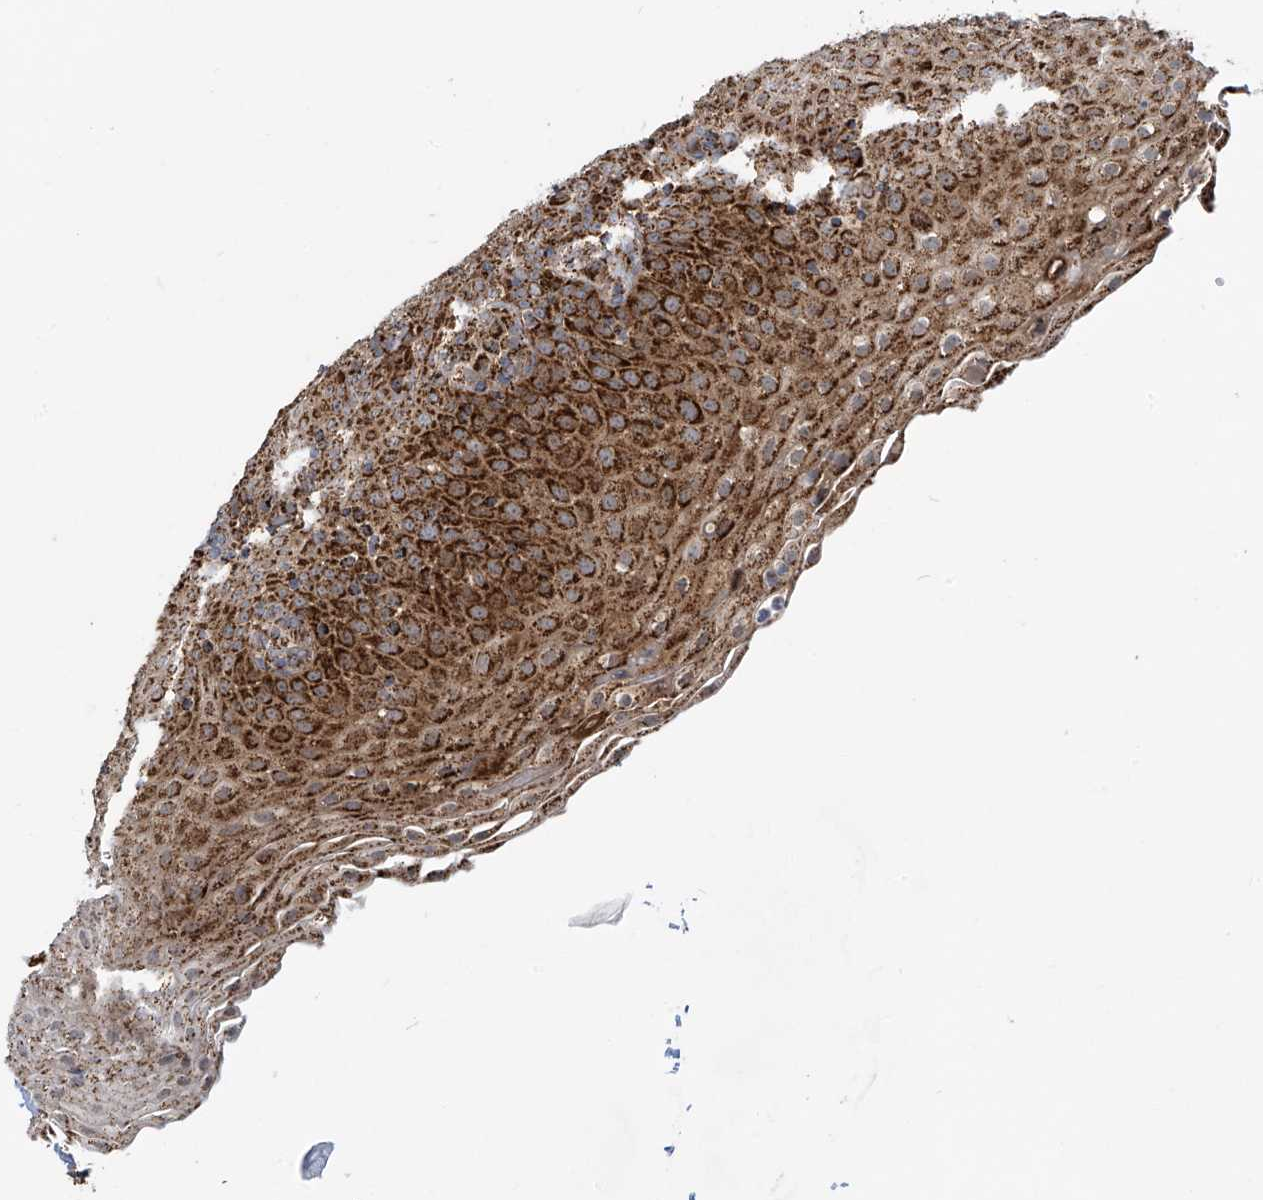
{"staining": {"intensity": "strong", "quantity": ">75%", "location": "cytoplasmic/membranous"}, "tissue": "tonsil", "cell_type": "Germinal center cells", "image_type": "normal", "snomed": [{"axis": "morphology", "description": "Normal tissue, NOS"}, {"axis": "topography", "description": "Tonsil"}], "caption": "Immunohistochemical staining of unremarkable tonsil demonstrates strong cytoplasmic/membranous protein positivity in approximately >75% of germinal center cells.", "gene": "COX10", "patient": {"sex": "female", "age": 19}}